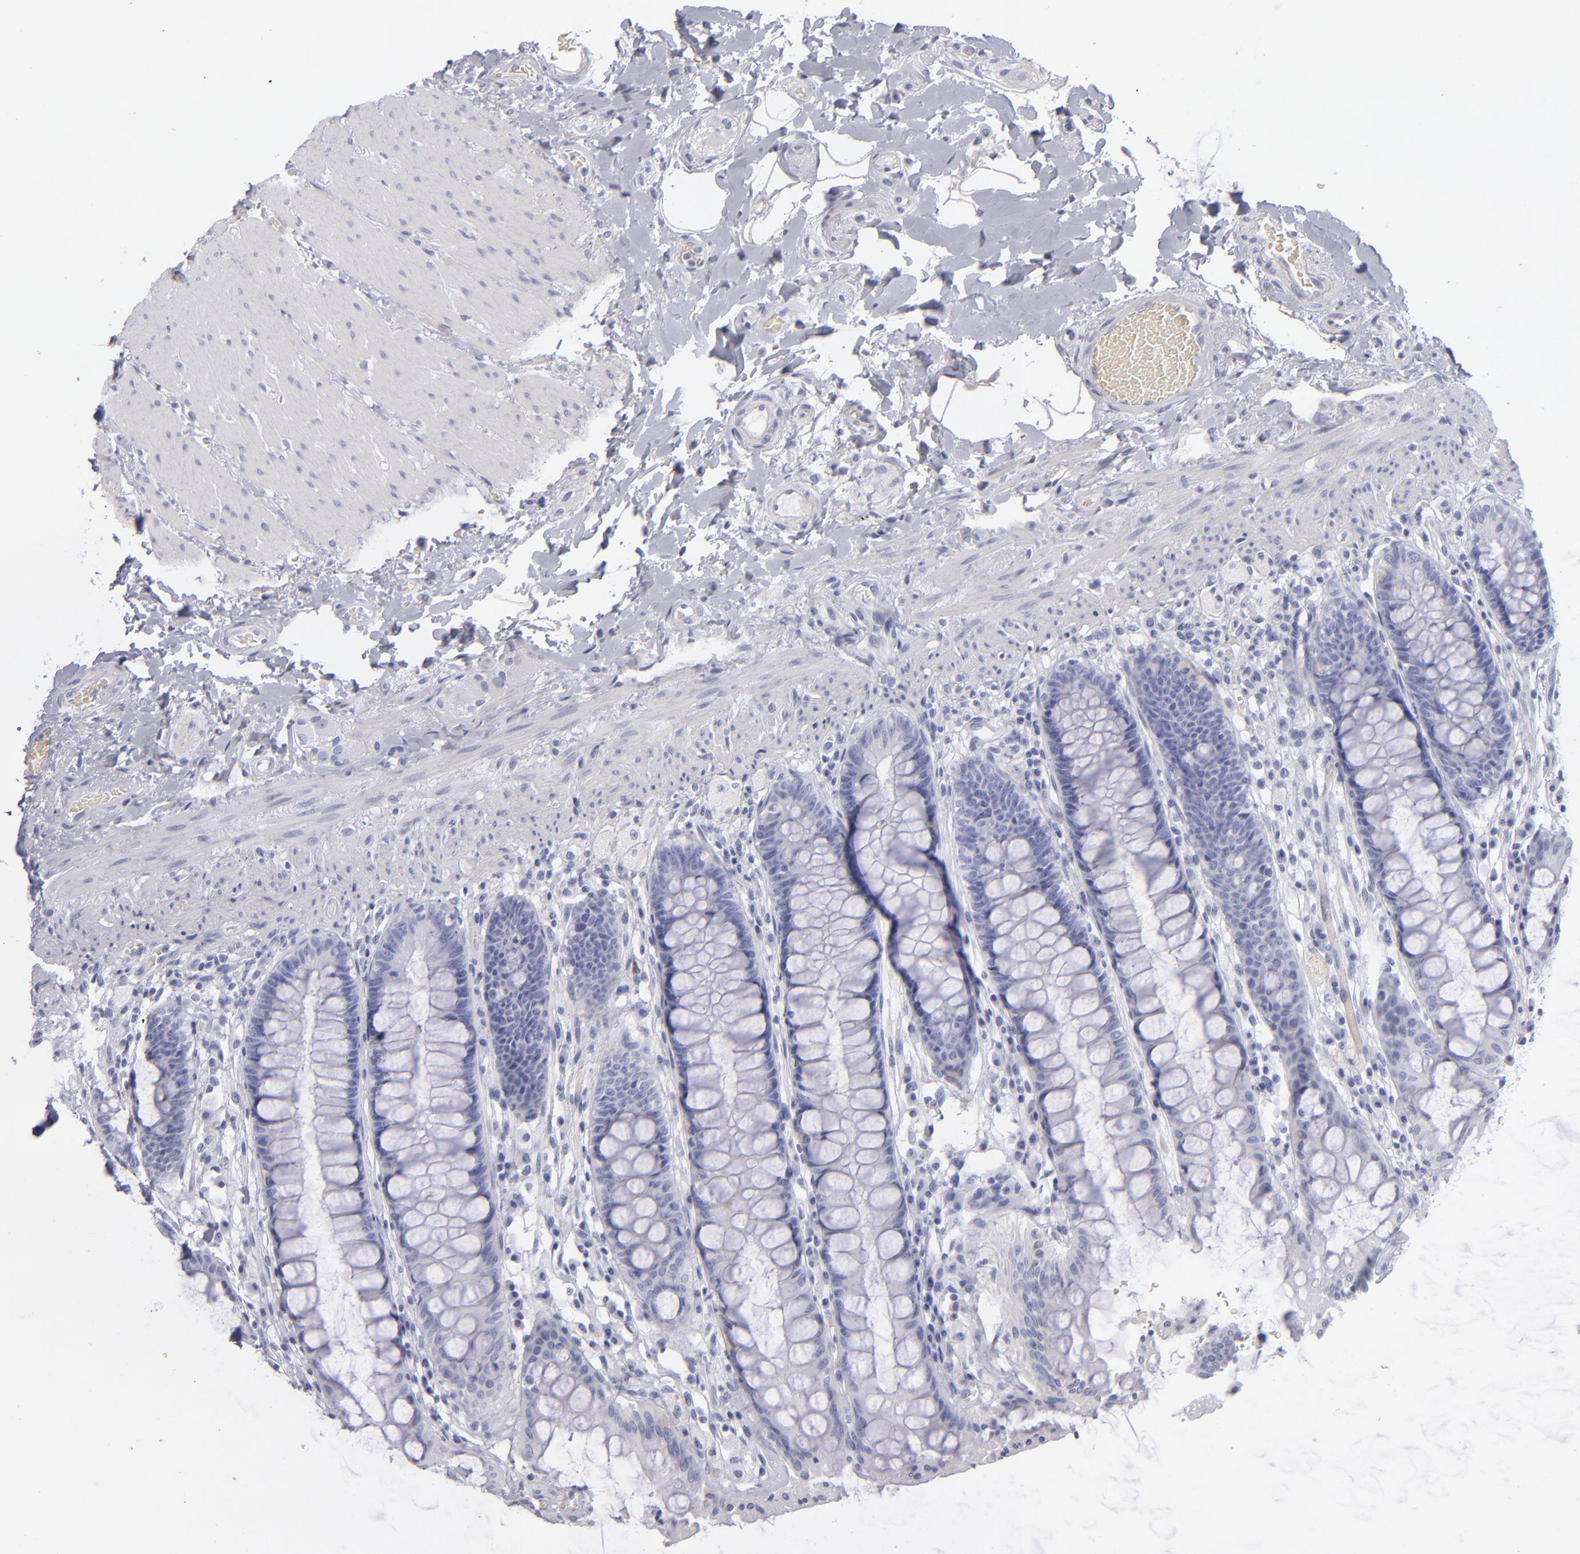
{"staining": {"intensity": "negative", "quantity": "none", "location": "none"}, "tissue": "rectum", "cell_type": "Glandular cells", "image_type": "normal", "snomed": [{"axis": "morphology", "description": "Normal tissue, NOS"}, {"axis": "topography", "description": "Rectum"}], "caption": "Unremarkable rectum was stained to show a protein in brown. There is no significant staining in glandular cells. (DAB IHC visualized using brightfield microscopy, high magnification).", "gene": "CD22", "patient": {"sex": "female", "age": 46}}